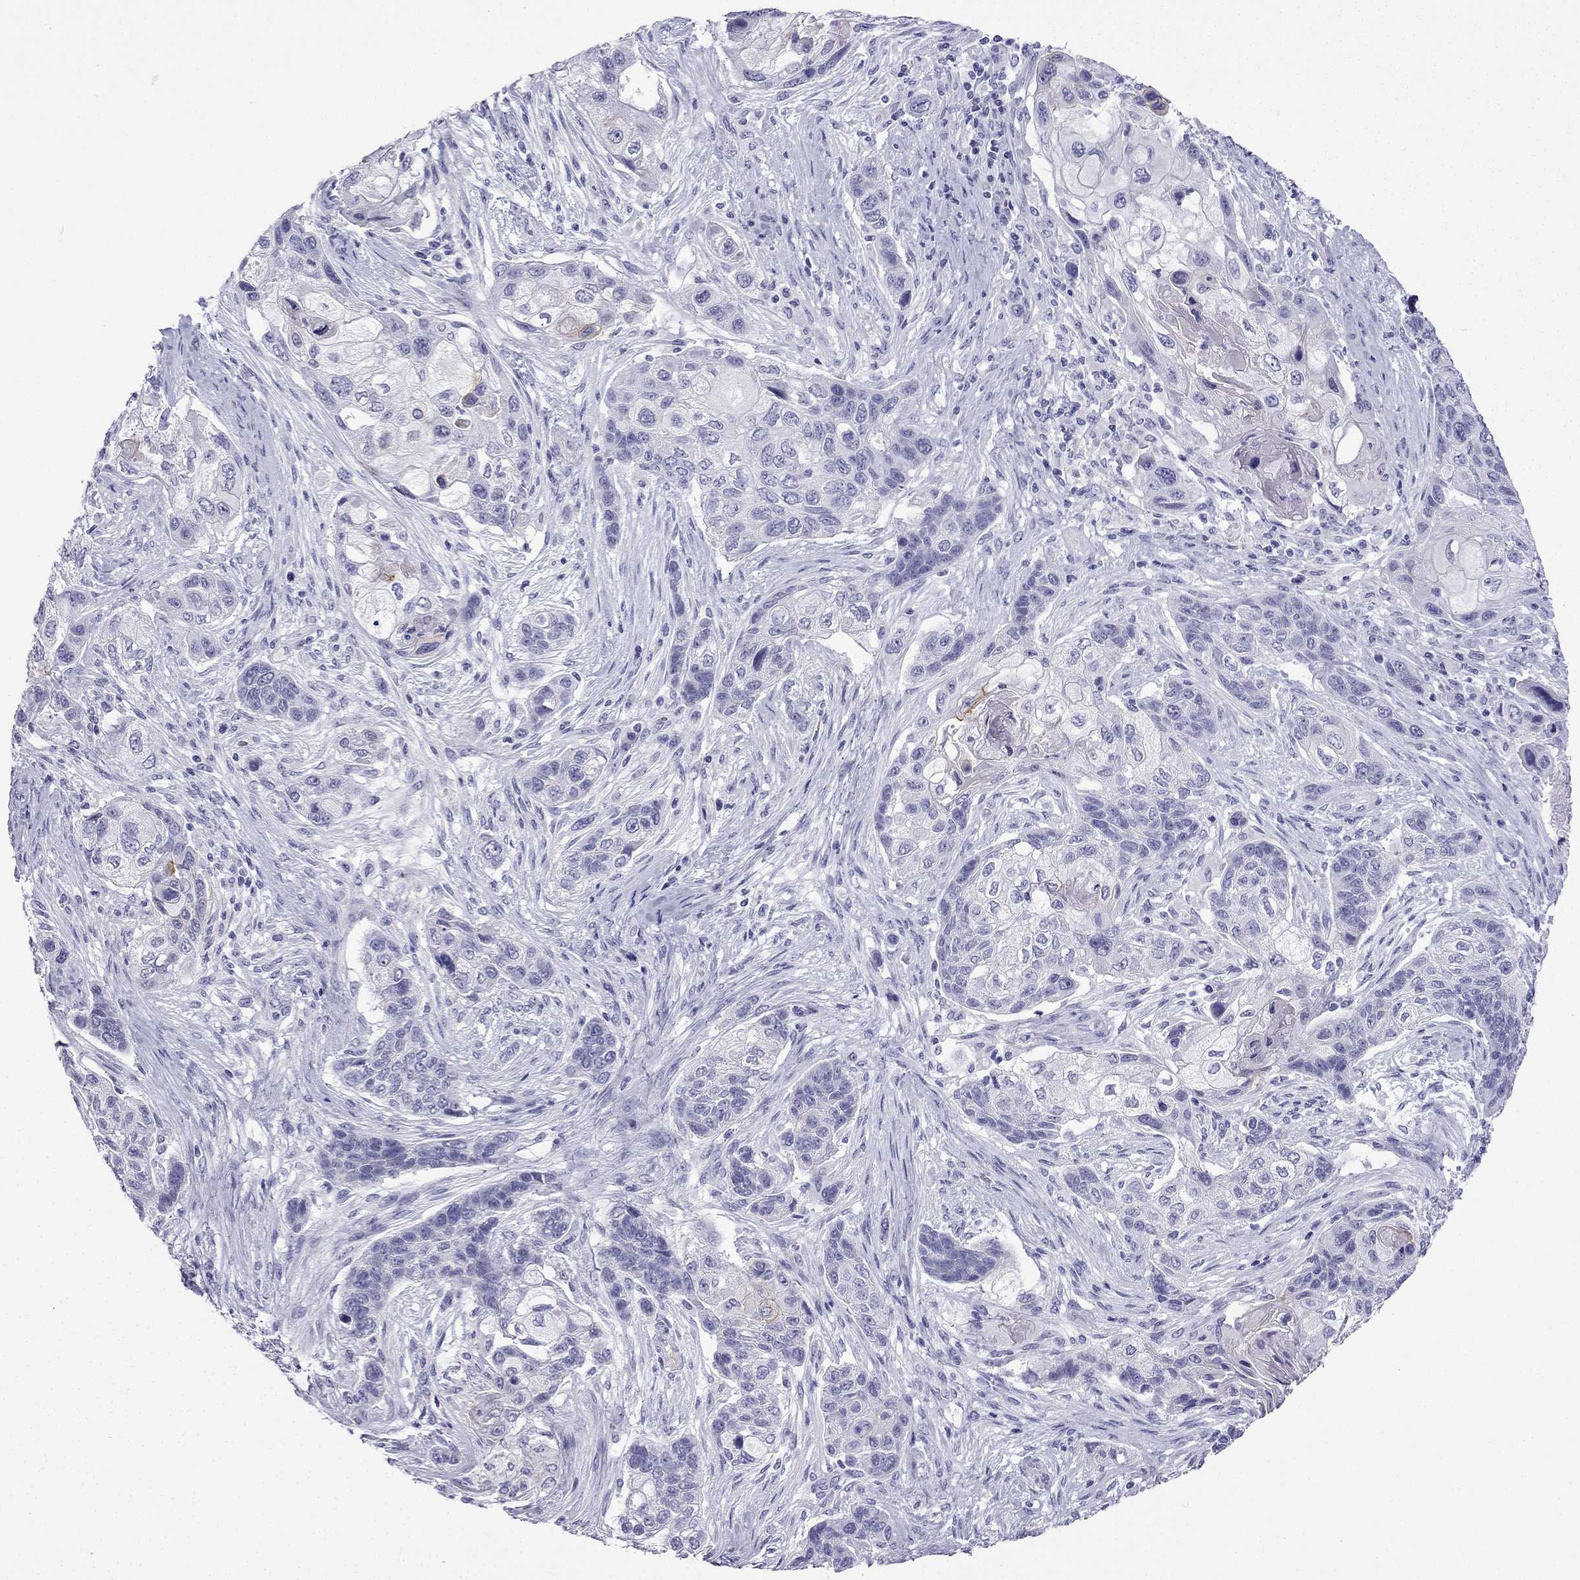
{"staining": {"intensity": "negative", "quantity": "none", "location": "none"}, "tissue": "lung cancer", "cell_type": "Tumor cells", "image_type": "cancer", "snomed": [{"axis": "morphology", "description": "Squamous cell carcinoma, NOS"}, {"axis": "topography", "description": "Lung"}], "caption": "Micrograph shows no significant protein positivity in tumor cells of lung cancer (squamous cell carcinoma). (Brightfield microscopy of DAB IHC at high magnification).", "gene": "GJA8", "patient": {"sex": "male", "age": 69}}